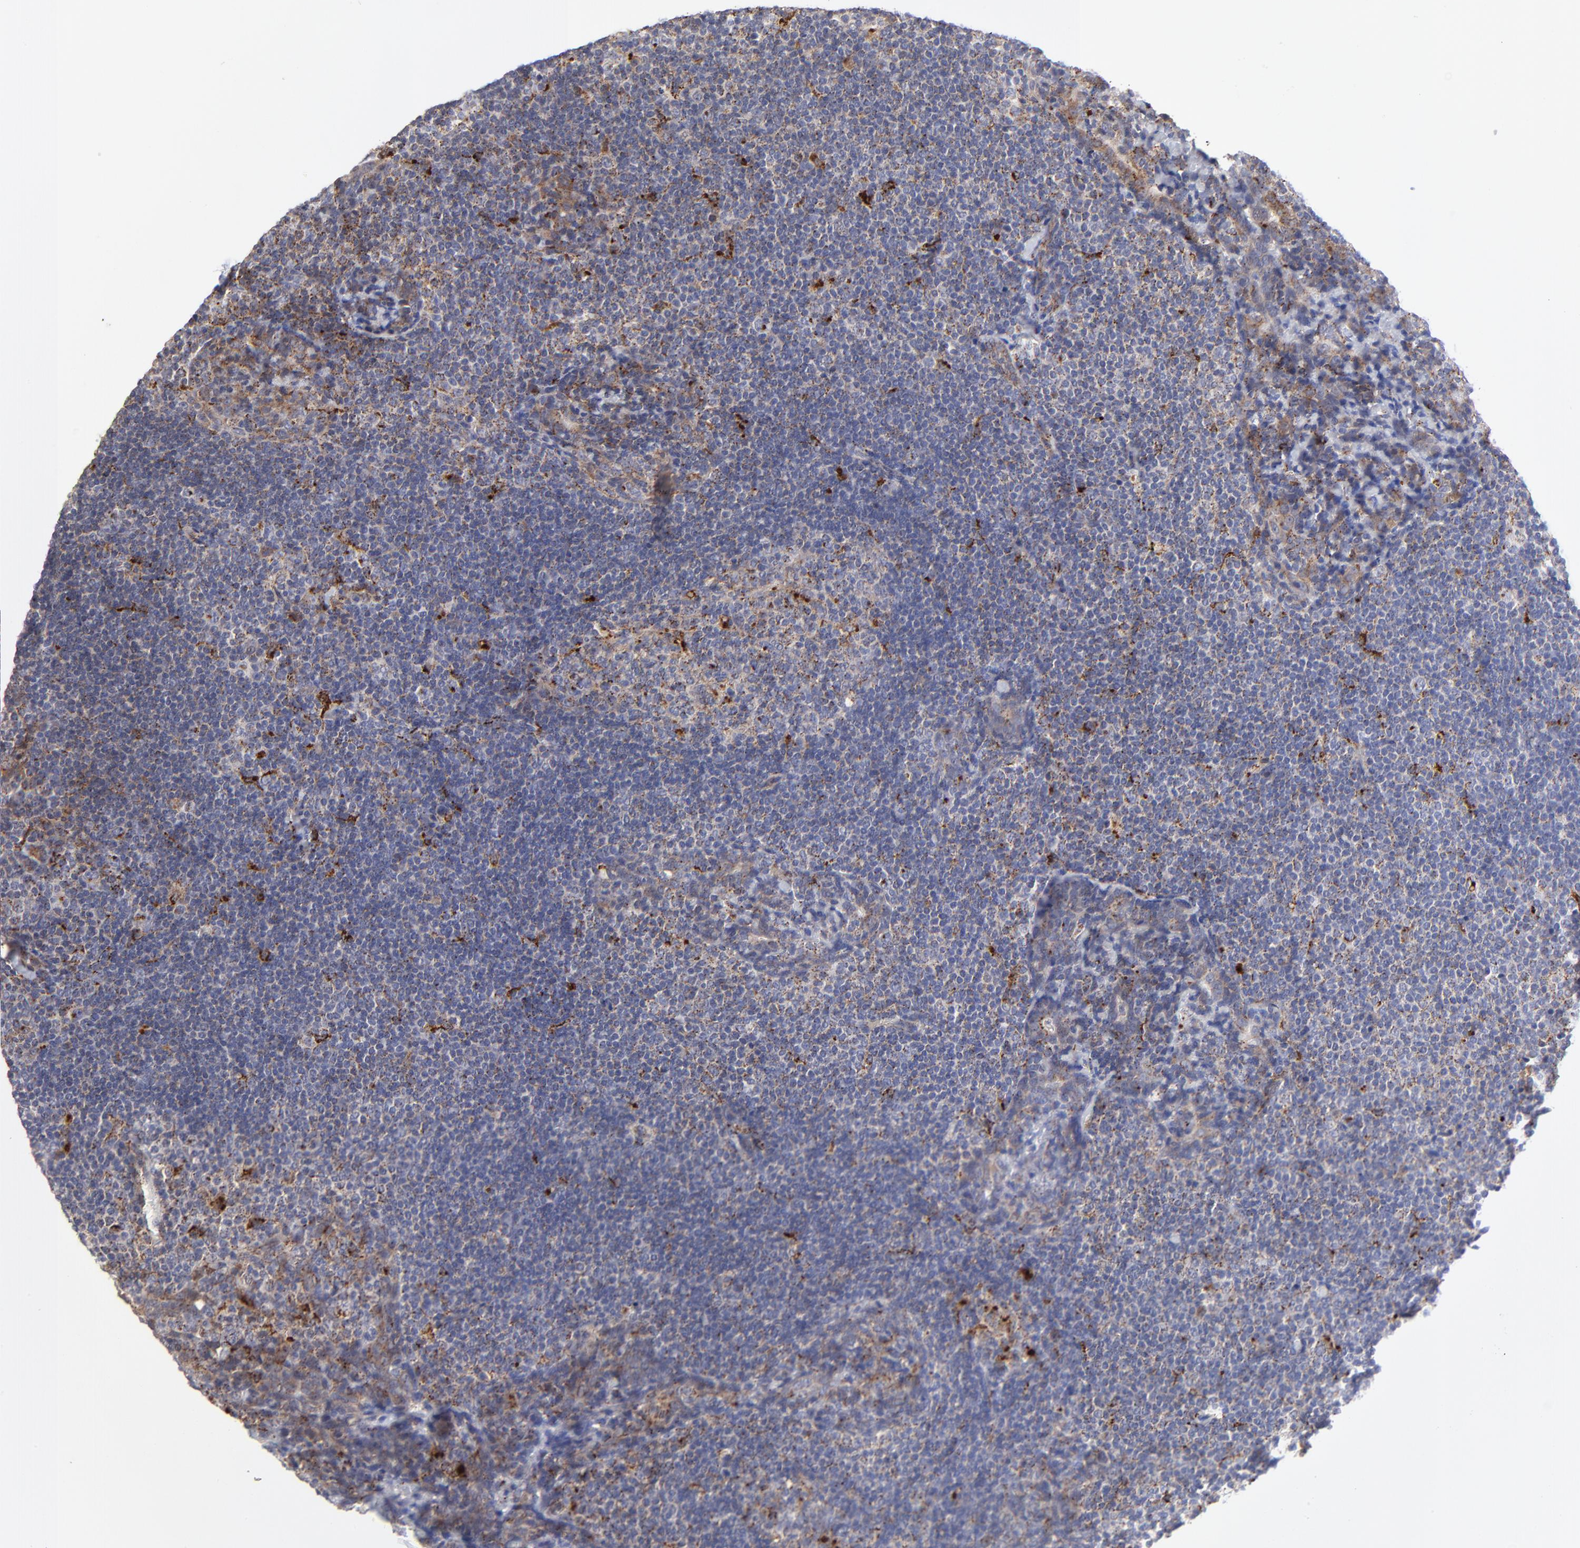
{"staining": {"intensity": "weak", "quantity": "25%-75%", "location": "cytoplasmic/membranous"}, "tissue": "lymph node", "cell_type": "Germinal center cells", "image_type": "normal", "snomed": [{"axis": "morphology", "description": "Normal tissue, NOS"}, {"axis": "morphology", "description": "Uncertain malignant potential"}, {"axis": "topography", "description": "Lymph node"}, {"axis": "topography", "description": "Salivary gland, NOS"}], "caption": "A brown stain shows weak cytoplasmic/membranous staining of a protein in germinal center cells of normal lymph node. (Brightfield microscopy of DAB IHC at high magnification).", "gene": "PDE4B", "patient": {"sex": "female", "age": 51}}